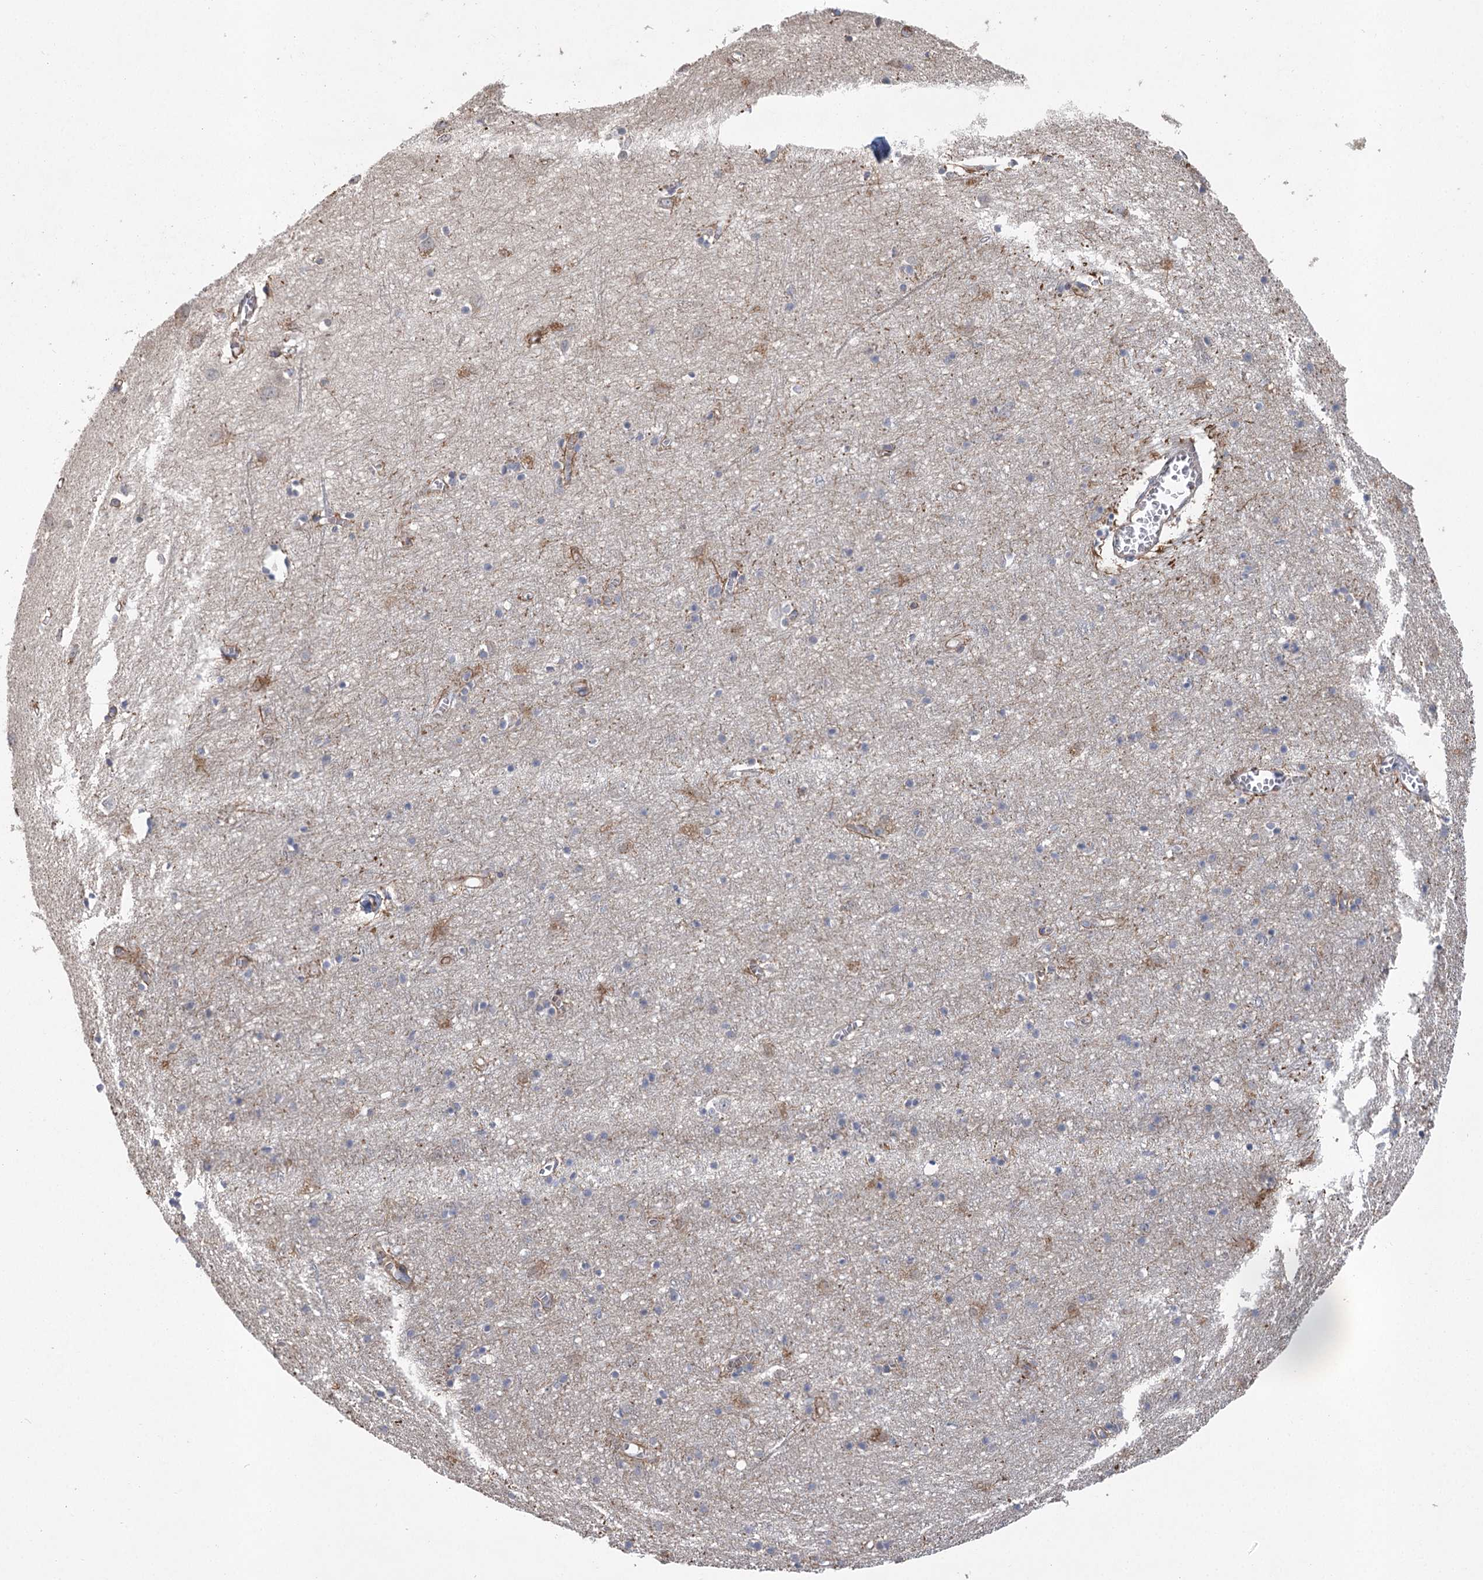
{"staining": {"intensity": "moderate", "quantity": "25%-75%", "location": "cytoplasmic/membranous"}, "tissue": "cerebral cortex", "cell_type": "Endothelial cells", "image_type": "normal", "snomed": [{"axis": "morphology", "description": "Normal tissue, NOS"}, {"axis": "topography", "description": "Cerebral cortex"}], "caption": "Protein staining of unremarkable cerebral cortex exhibits moderate cytoplasmic/membranous staining in about 25%-75% of endothelial cells.", "gene": "RWDD4", "patient": {"sex": "female", "age": 64}}